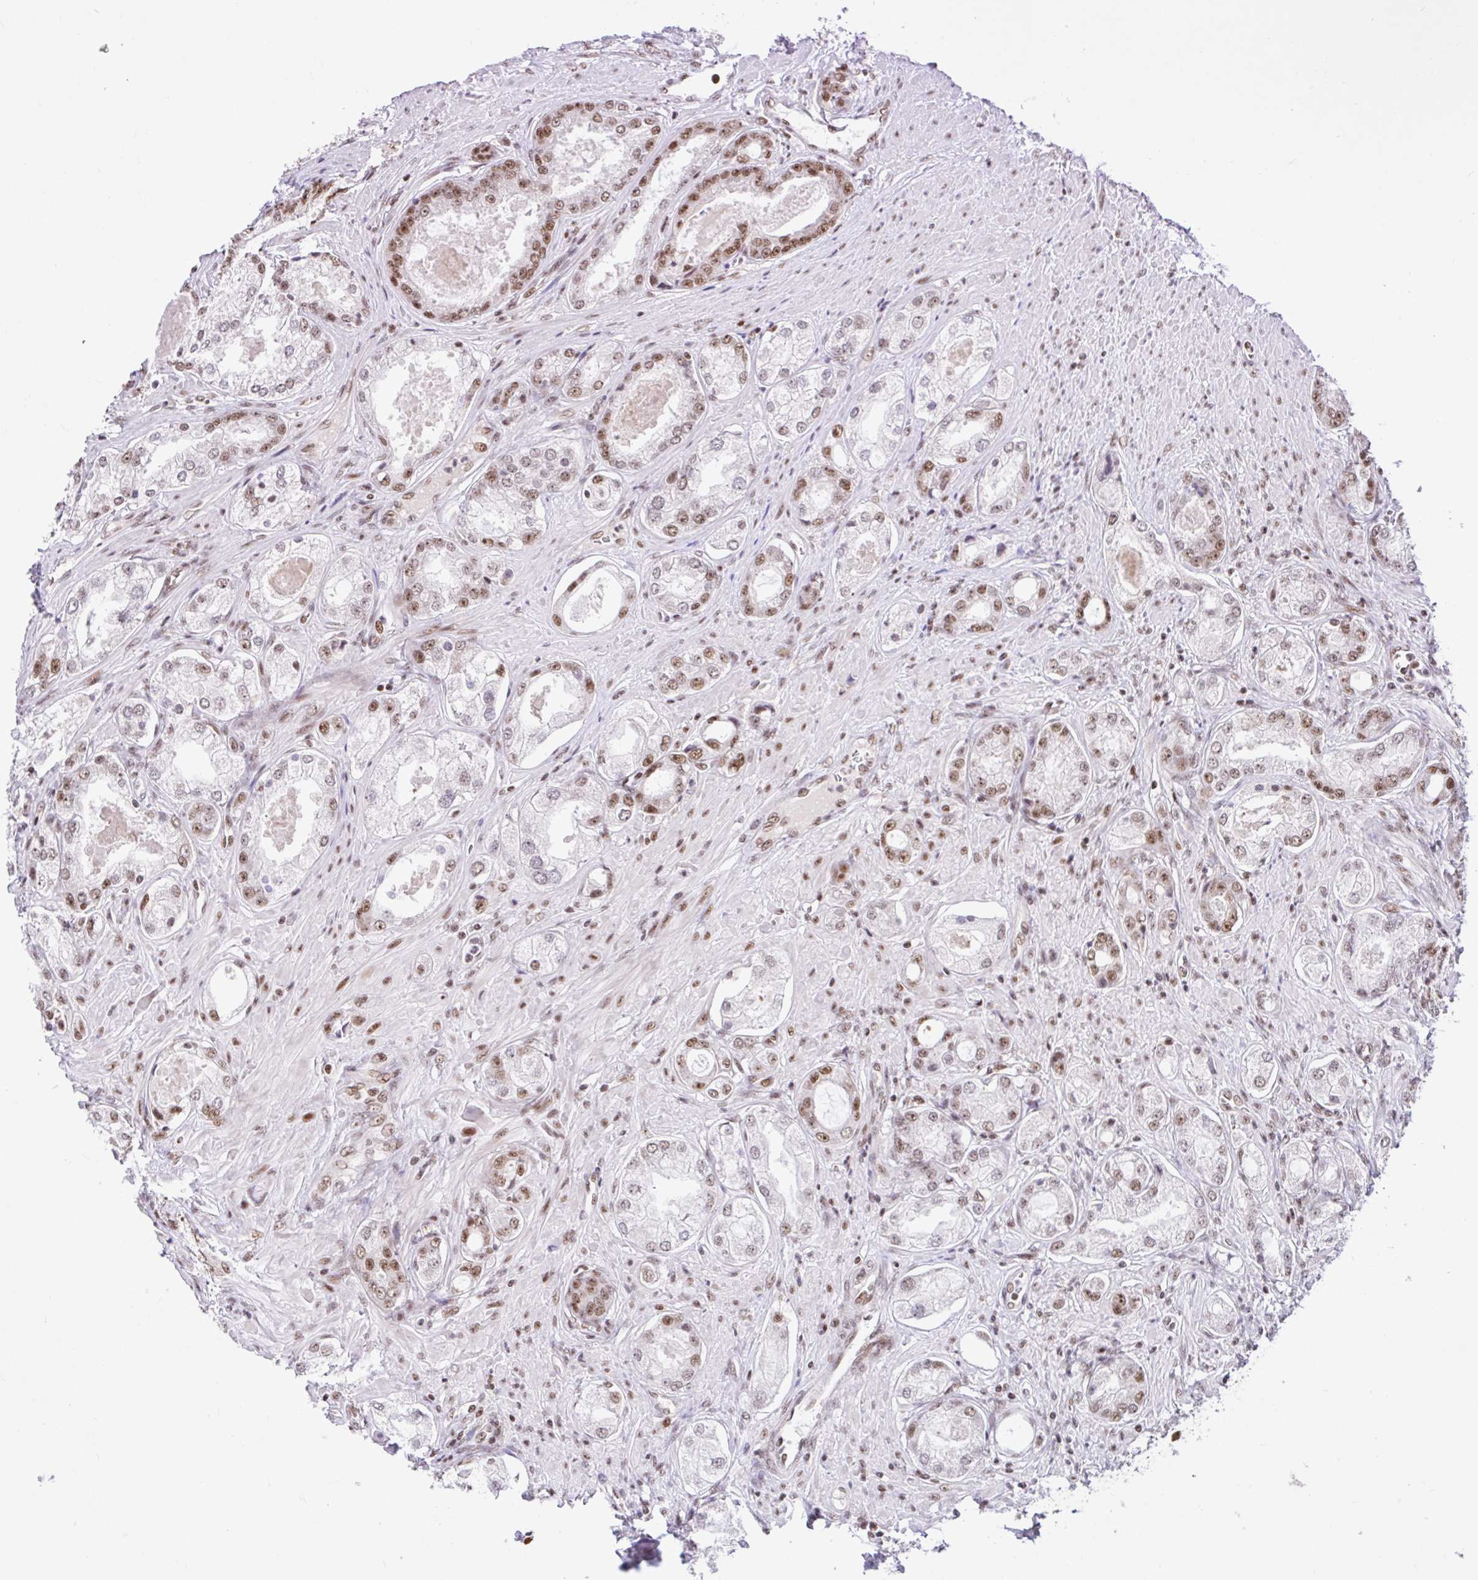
{"staining": {"intensity": "moderate", "quantity": "25%-75%", "location": "nuclear"}, "tissue": "prostate cancer", "cell_type": "Tumor cells", "image_type": "cancer", "snomed": [{"axis": "morphology", "description": "Adenocarcinoma, Low grade"}, {"axis": "topography", "description": "Prostate"}], "caption": "Protein expression analysis of prostate cancer exhibits moderate nuclear expression in about 25%-75% of tumor cells.", "gene": "CCDC12", "patient": {"sex": "male", "age": 68}}